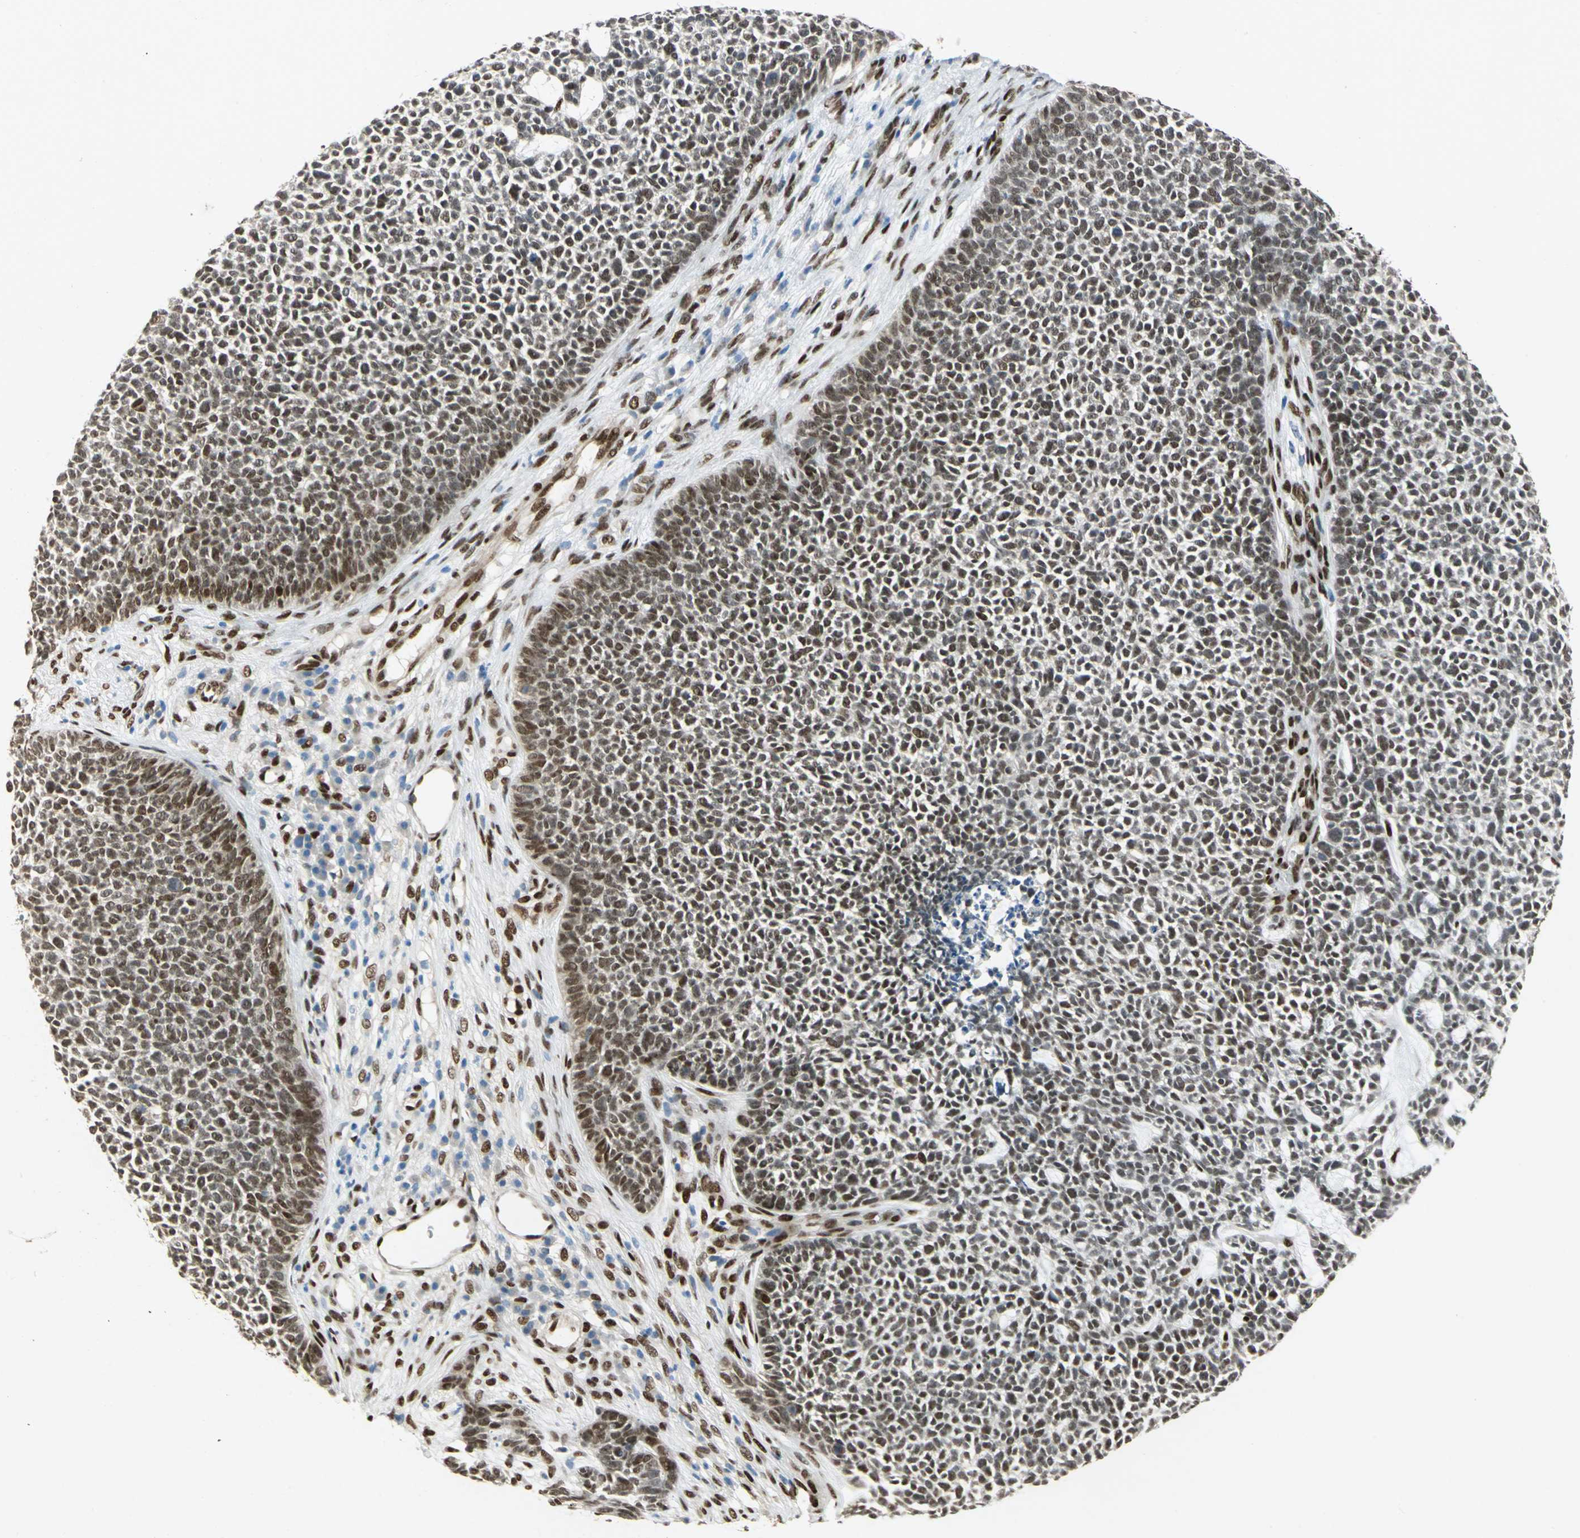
{"staining": {"intensity": "moderate", "quantity": ">75%", "location": "nuclear"}, "tissue": "skin cancer", "cell_type": "Tumor cells", "image_type": "cancer", "snomed": [{"axis": "morphology", "description": "Basal cell carcinoma"}, {"axis": "topography", "description": "Skin"}], "caption": "A histopathology image showing moderate nuclear positivity in about >75% of tumor cells in skin cancer, as visualized by brown immunohistochemical staining.", "gene": "RBFOX2", "patient": {"sex": "female", "age": 84}}